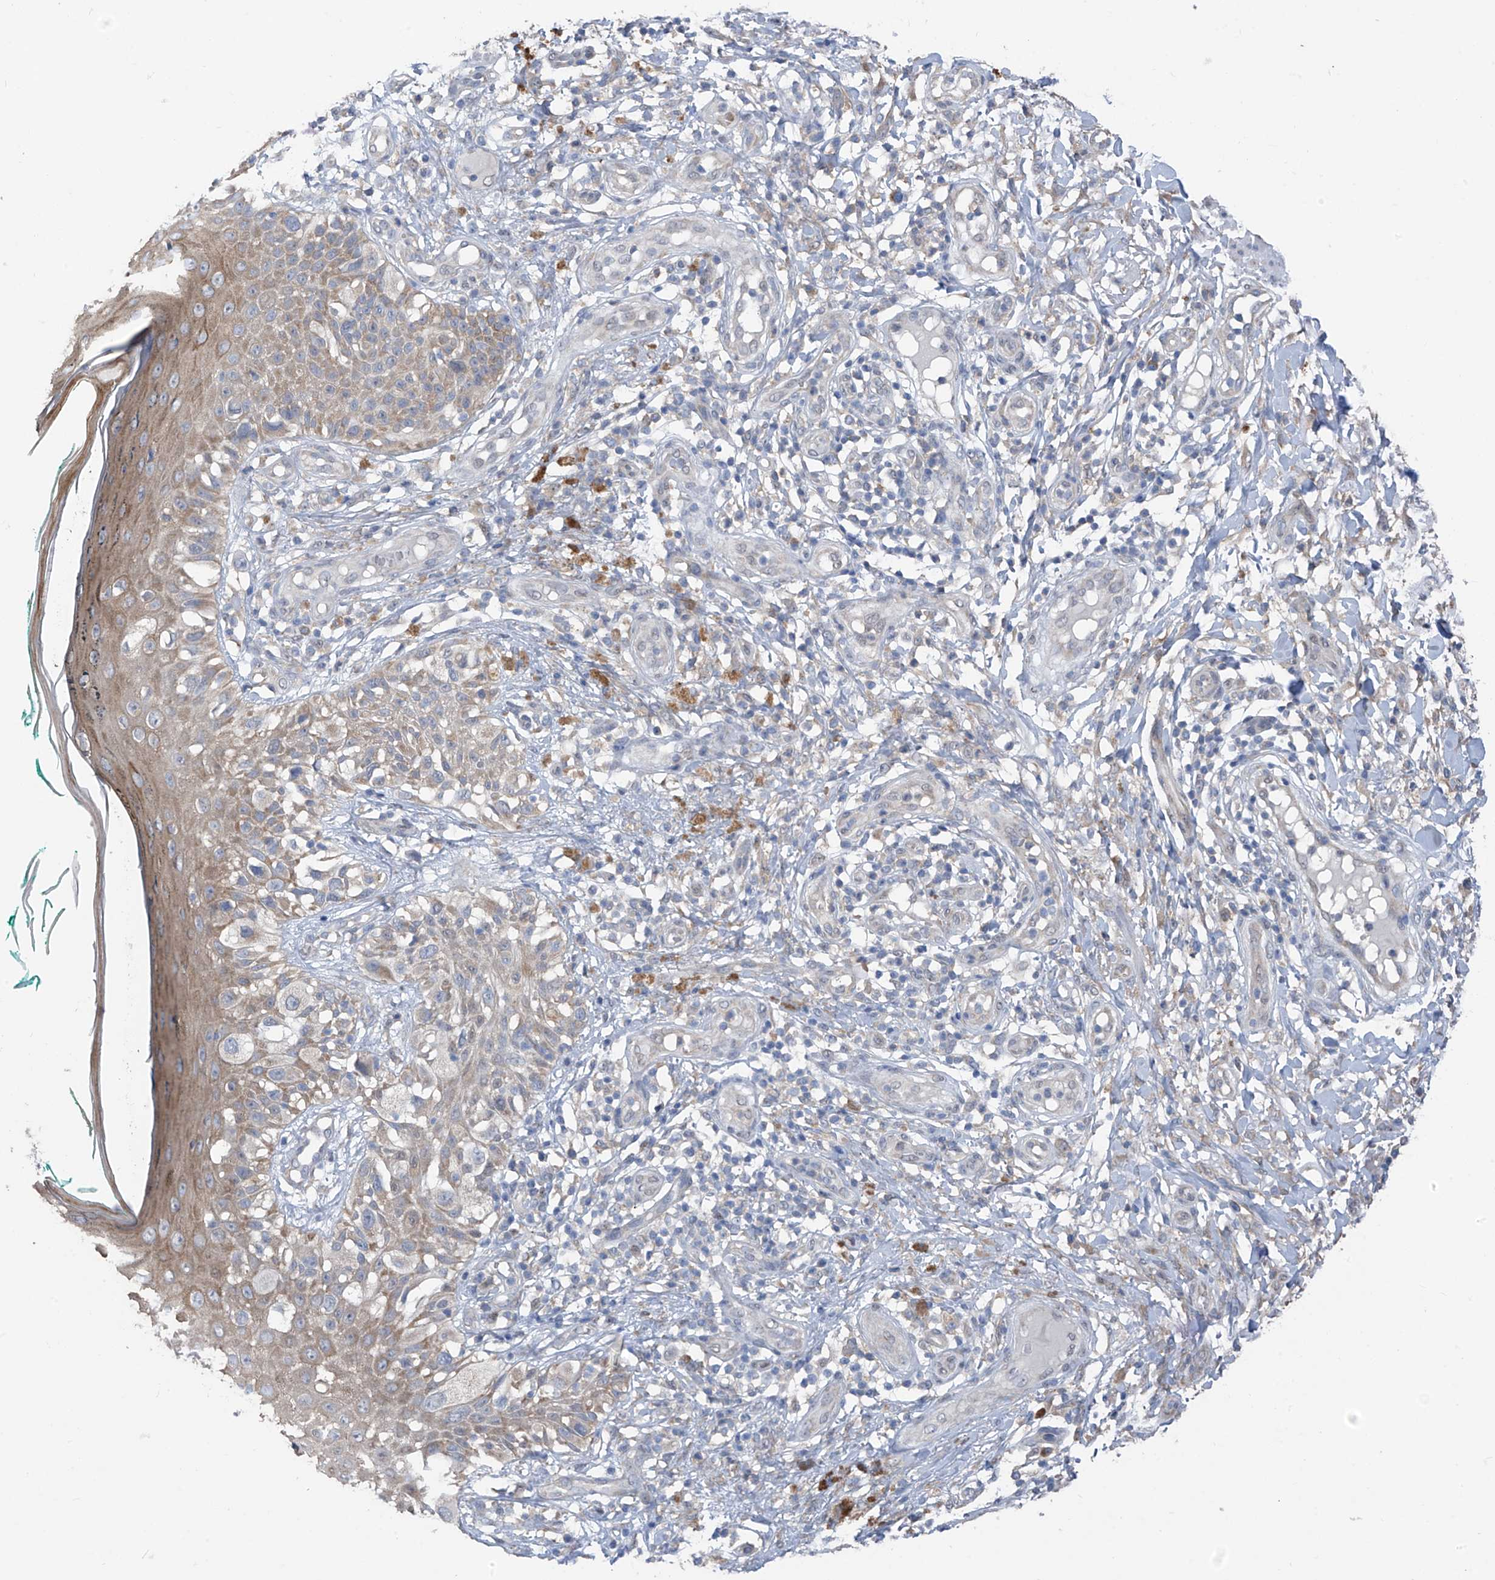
{"staining": {"intensity": "weak", "quantity": "25%-75%", "location": "cytoplasmic/membranous"}, "tissue": "melanoma", "cell_type": "Tumor cells", "image_type": "cancer", "snomed": [{"axis": "morphology", "description": "Malignant melanoma, NOS"}, {"axis": "topography", "description": "Skin"}], "caption": "Melanoma tissue displays weak cytoplasmic/membranous positivity in approximately 25%-75% of tumor cells", "gene": "RPL4", "patient": {"sex": "female", "age": 81}}